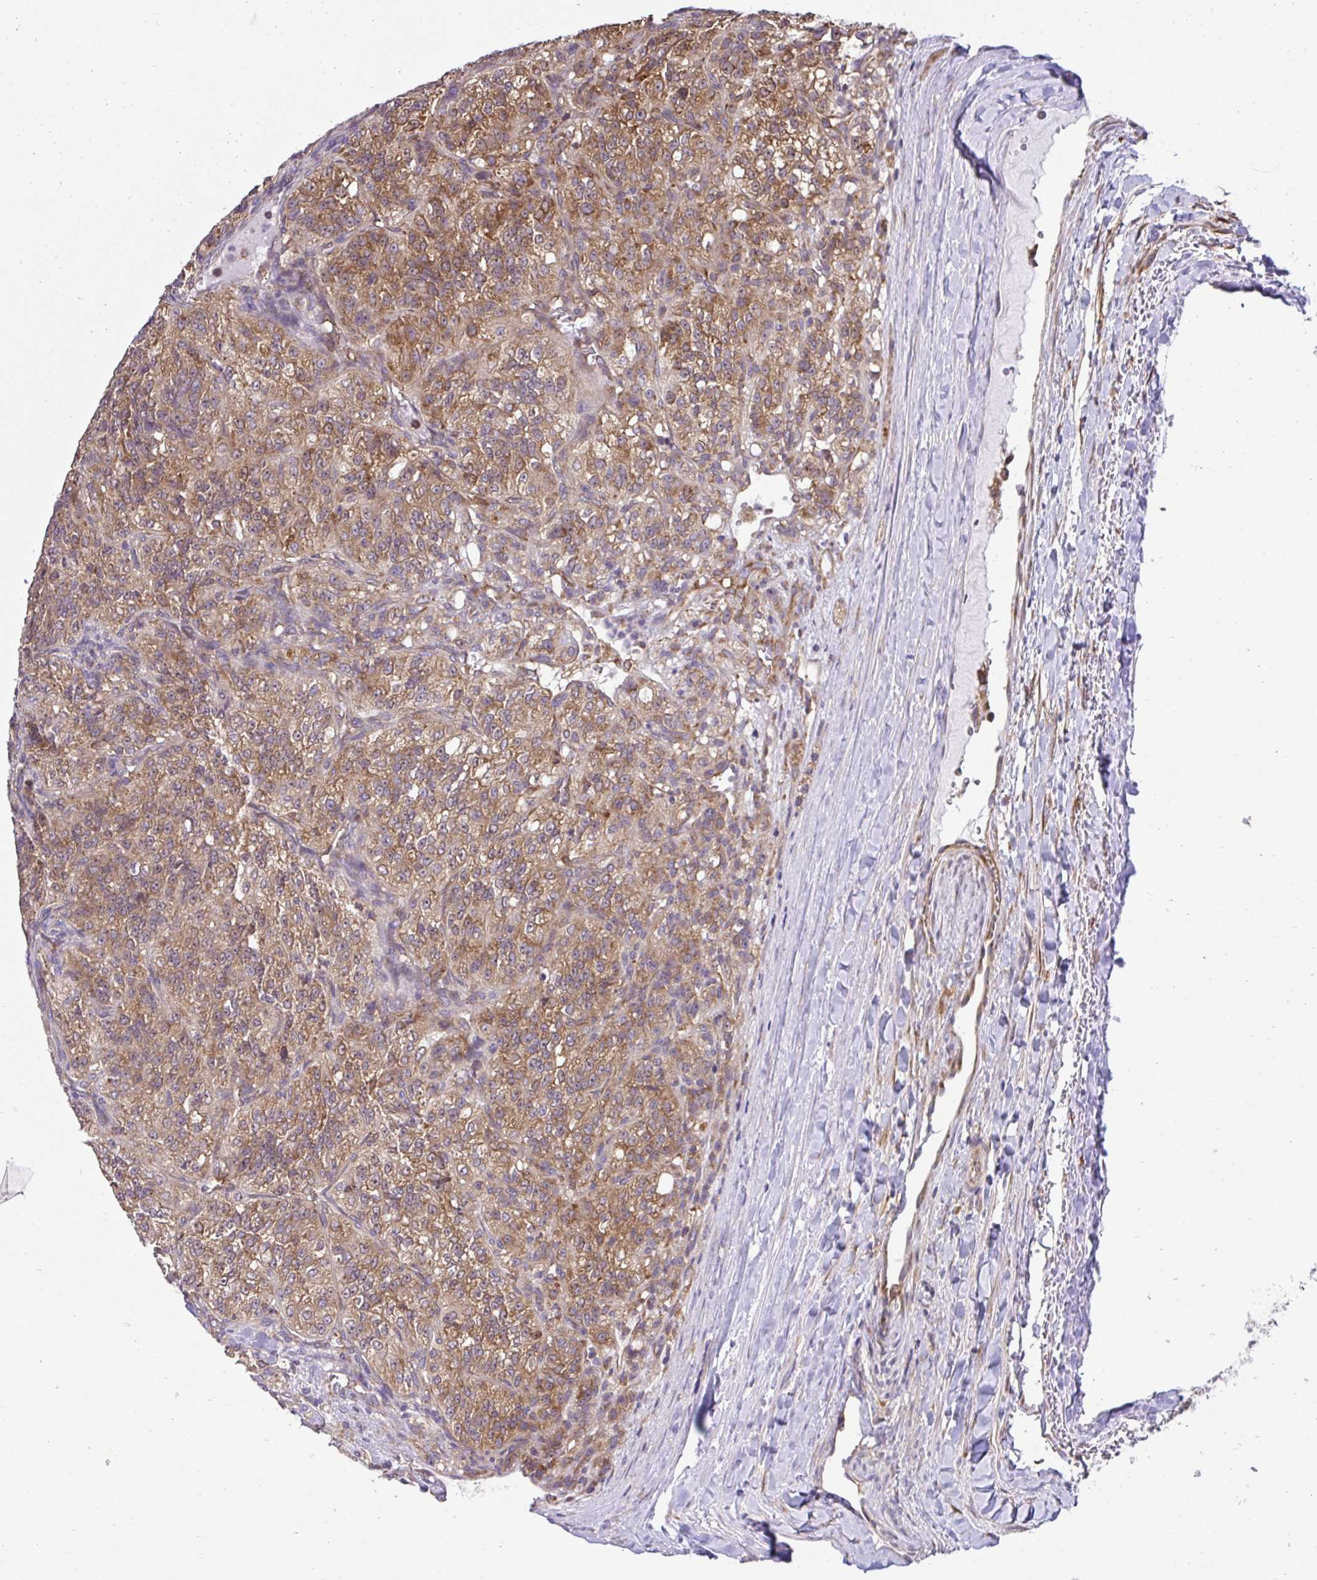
{"staining": {"intensity": "moderate", "quantity": ">75%", "location": "cytoplasmic/membranous"}, "tissue": "renal cancer", "cell_type": "Tumor cells", "image_type": "cancer", "snomed": [{"axis": "morphology", "description": "Adenocarcinoma, NOS"}, {"axis": "topography", "description": "Kidney"}], "caption": "Protein expression analysis of renal cancer demonstrates moderate cytoplasmic/membranous expression in approximately >75% of tumor cells. Immunohistochemistry stains the protein of interest in brown and the nuclei are stained blue.", "gene": "RPS7", "patient": {"sex": "female", "age": 63}}